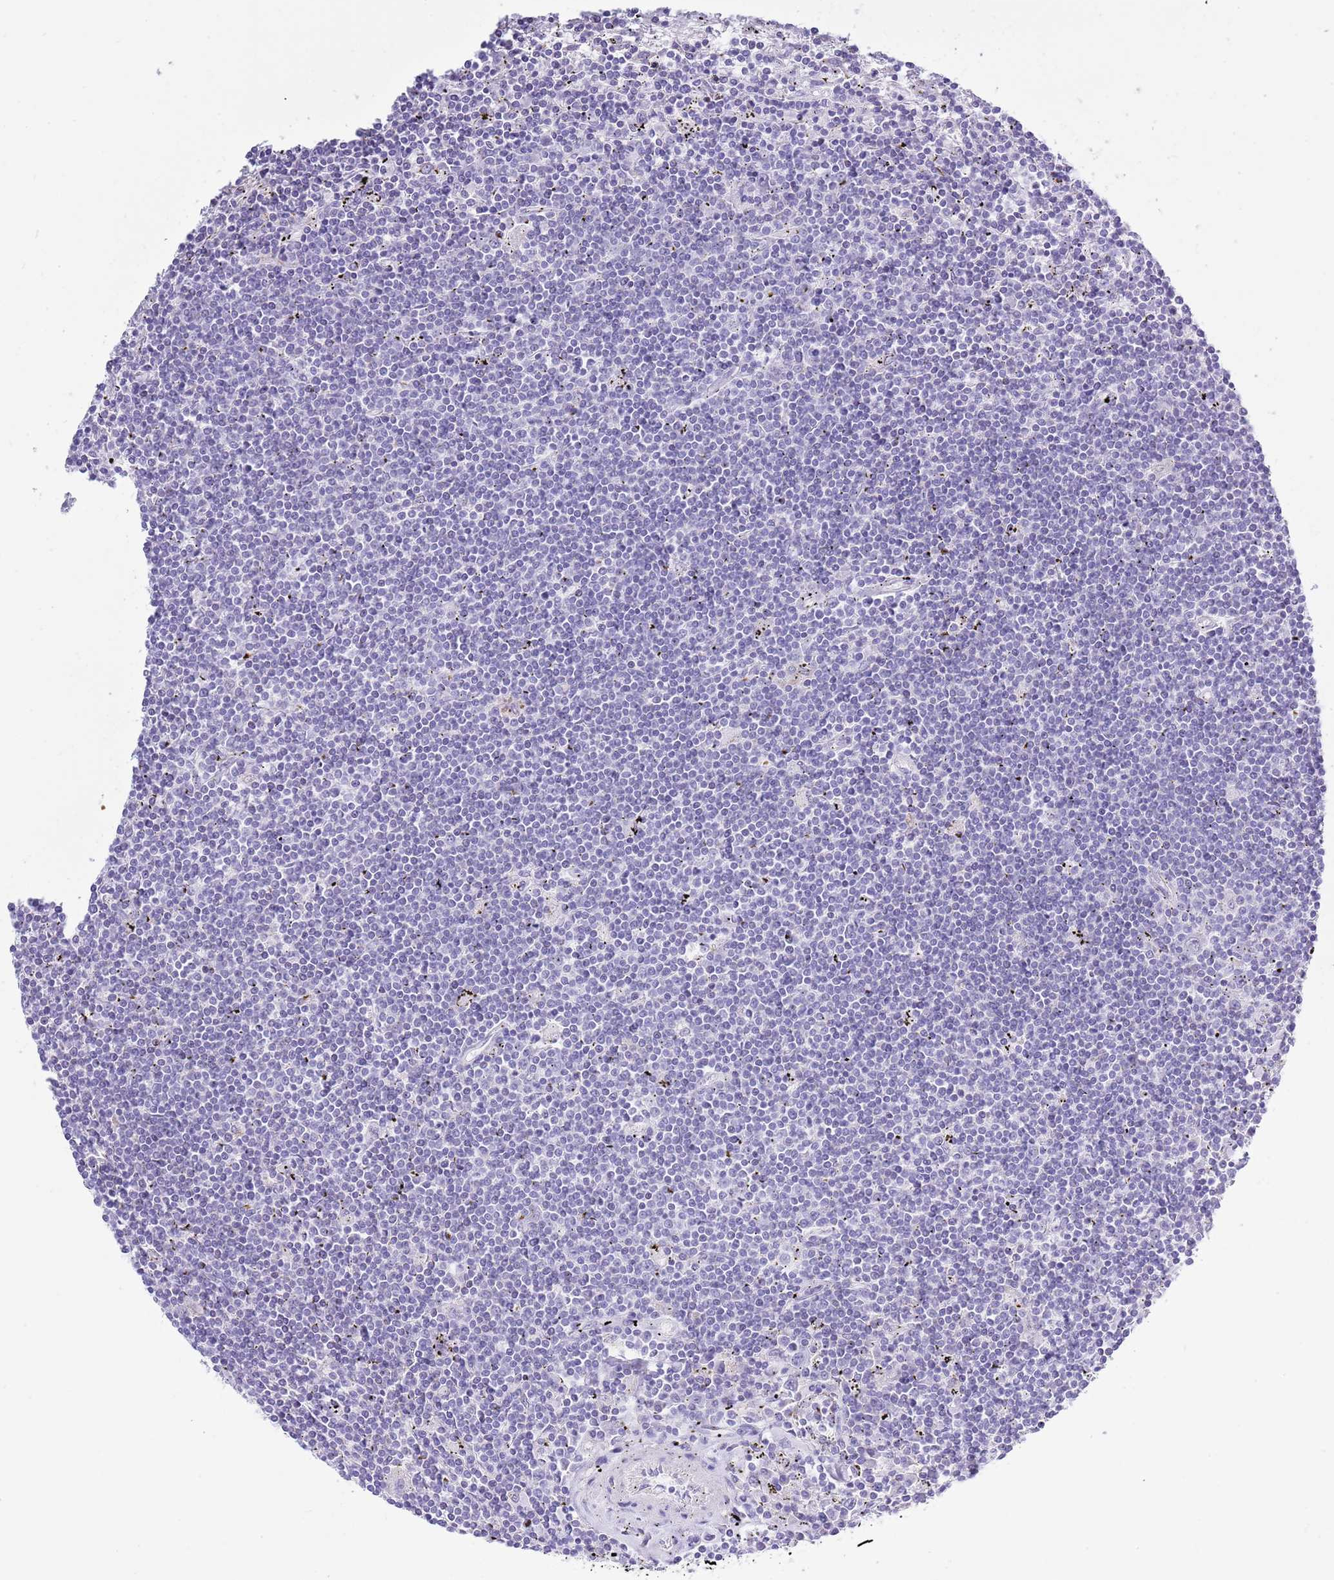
{"staining": {"intensity": "negative", "quantity": "none", "location": "none"}, "tissue": "lymphoma", "cell_type": "Tumor cells", "image_type": "cancer", "snomed": [{"axis": "morphology", "description": "Malignant lymphoma, non-Hodgkin's type, Low grade"}, {"axis": "topography", "description": "Spleen"}], "caption": "Histopathology image shows no significant protein staining in tumor cells of malignant lymphoma, non-Hodgkin's type (low-grade).", "gene": "MOCOS", "patient": {"sex": "male", "age": 76}}